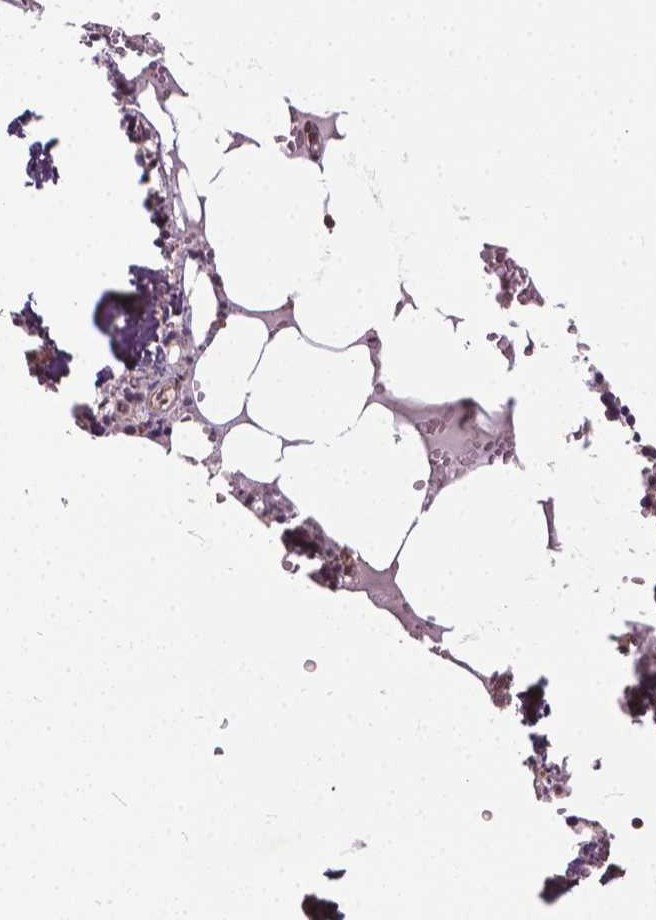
{"staining": {"intensity": "moderate", "quantity": ">75%", "location": "nuclear"}, "tissue": "bone marrow", "cell_type": "Hematopoietic cells", "image_type": "normal", "snomed": [{"axis": "morphology", "description": "Normal tissue, NOS"}, {"axis": "topography", "description": "Bone marrow"}], "caption": "Protein expression analysis of normal bone marrow displays moderate nuclear positivity in approximately >75% of hematopoietic cells. (IHC, brightfield microscopy, high magnification).", "gene": "GPS2", "patient": {"sex": "male", "age": 54}}